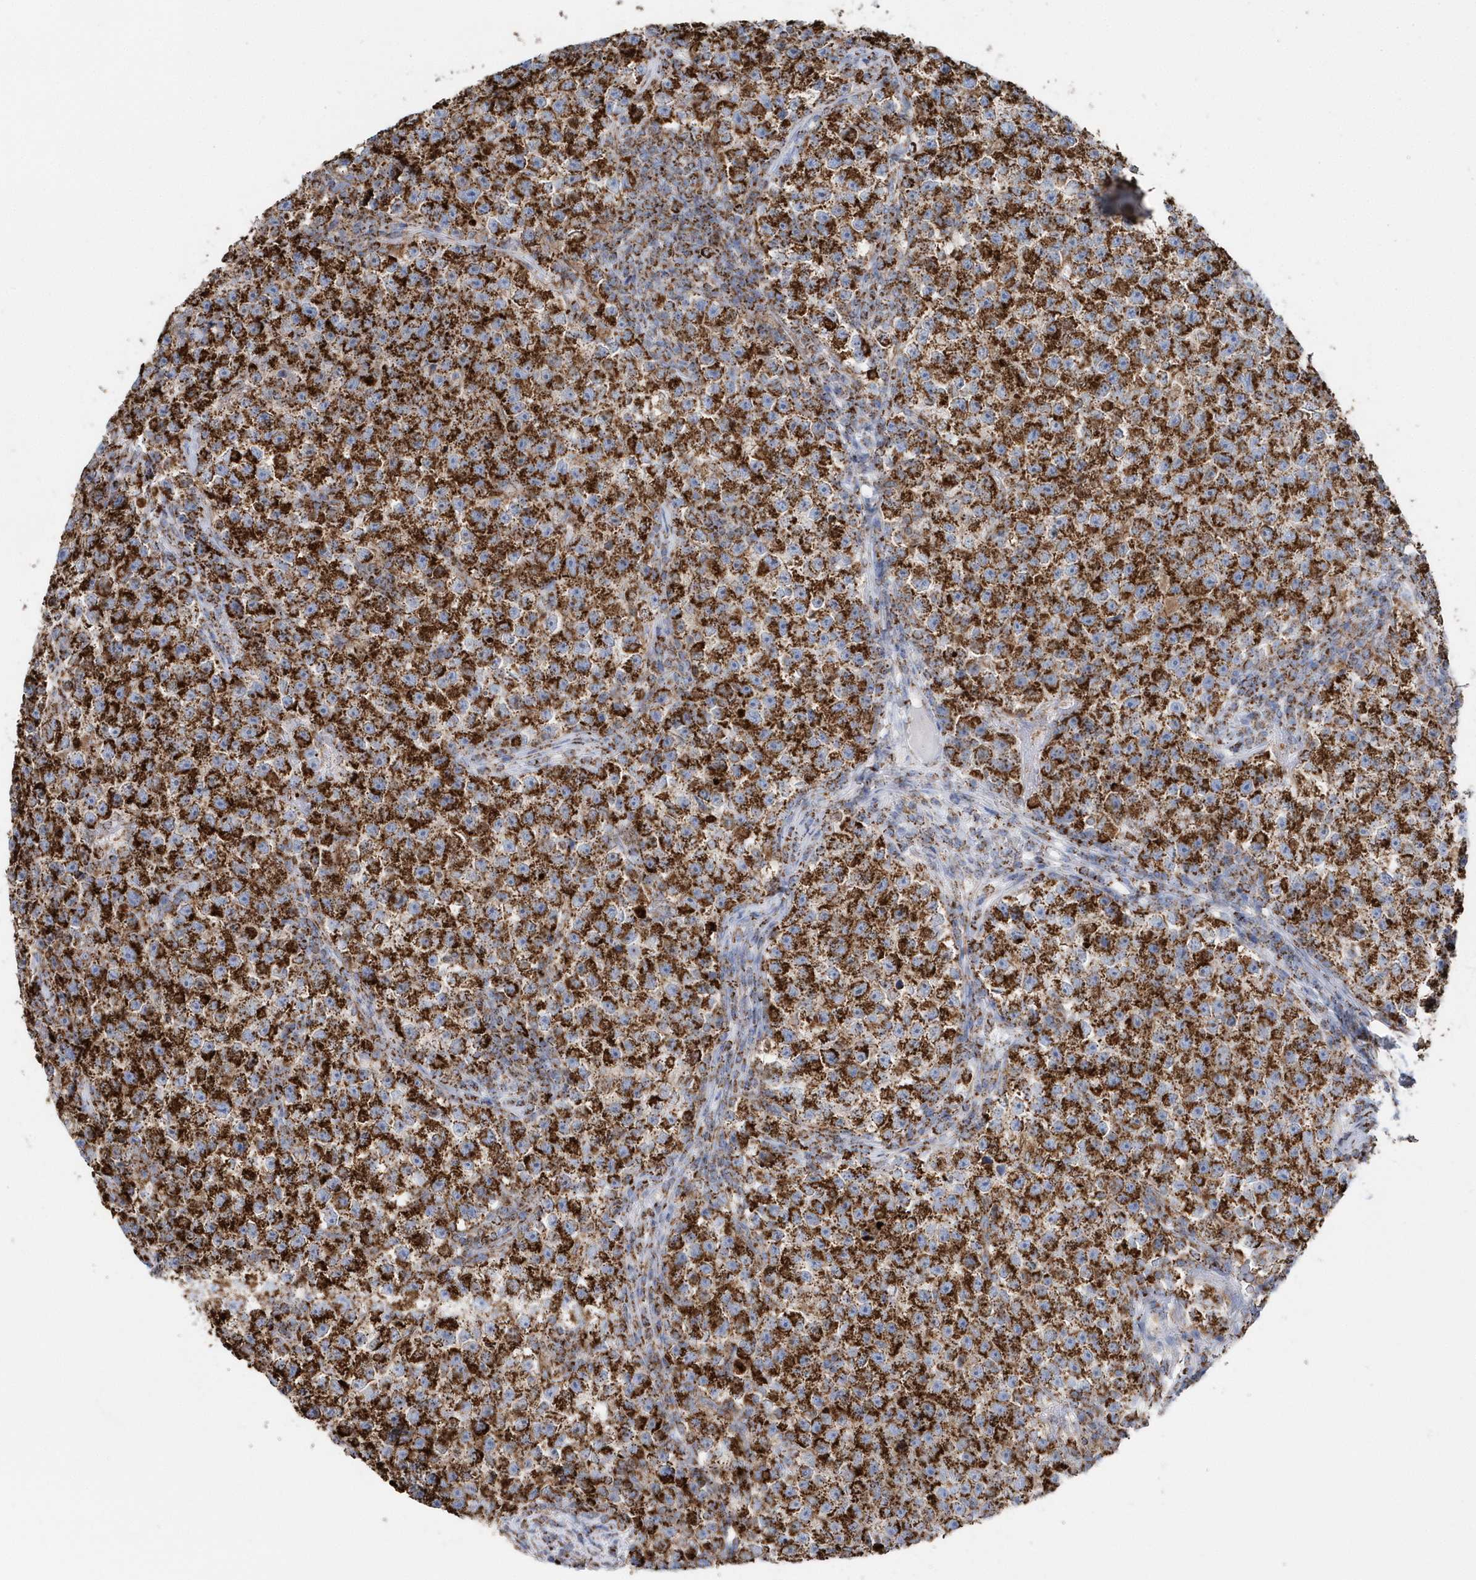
{"staining": {"intensity": "strong", "quantity": ">75%", "location": "cytoplasmic/membranous"}, "tissue": "testis cancer", "cell_type": "Tumor cells", "image_type": "cancer", "snomed": [{"axis": "morphology", "description": "Seminoma, NOS"}, {"axis": "topography", "description": "Testis"}], "caption": "Immunohistochemical staining of seminoma (testis) shows strong cytoplasmic/membranous protein positivity in approximately >75% of tumor cells.", "gene": "TMCO6", "patient": {"sex": "male", "age": 22}}